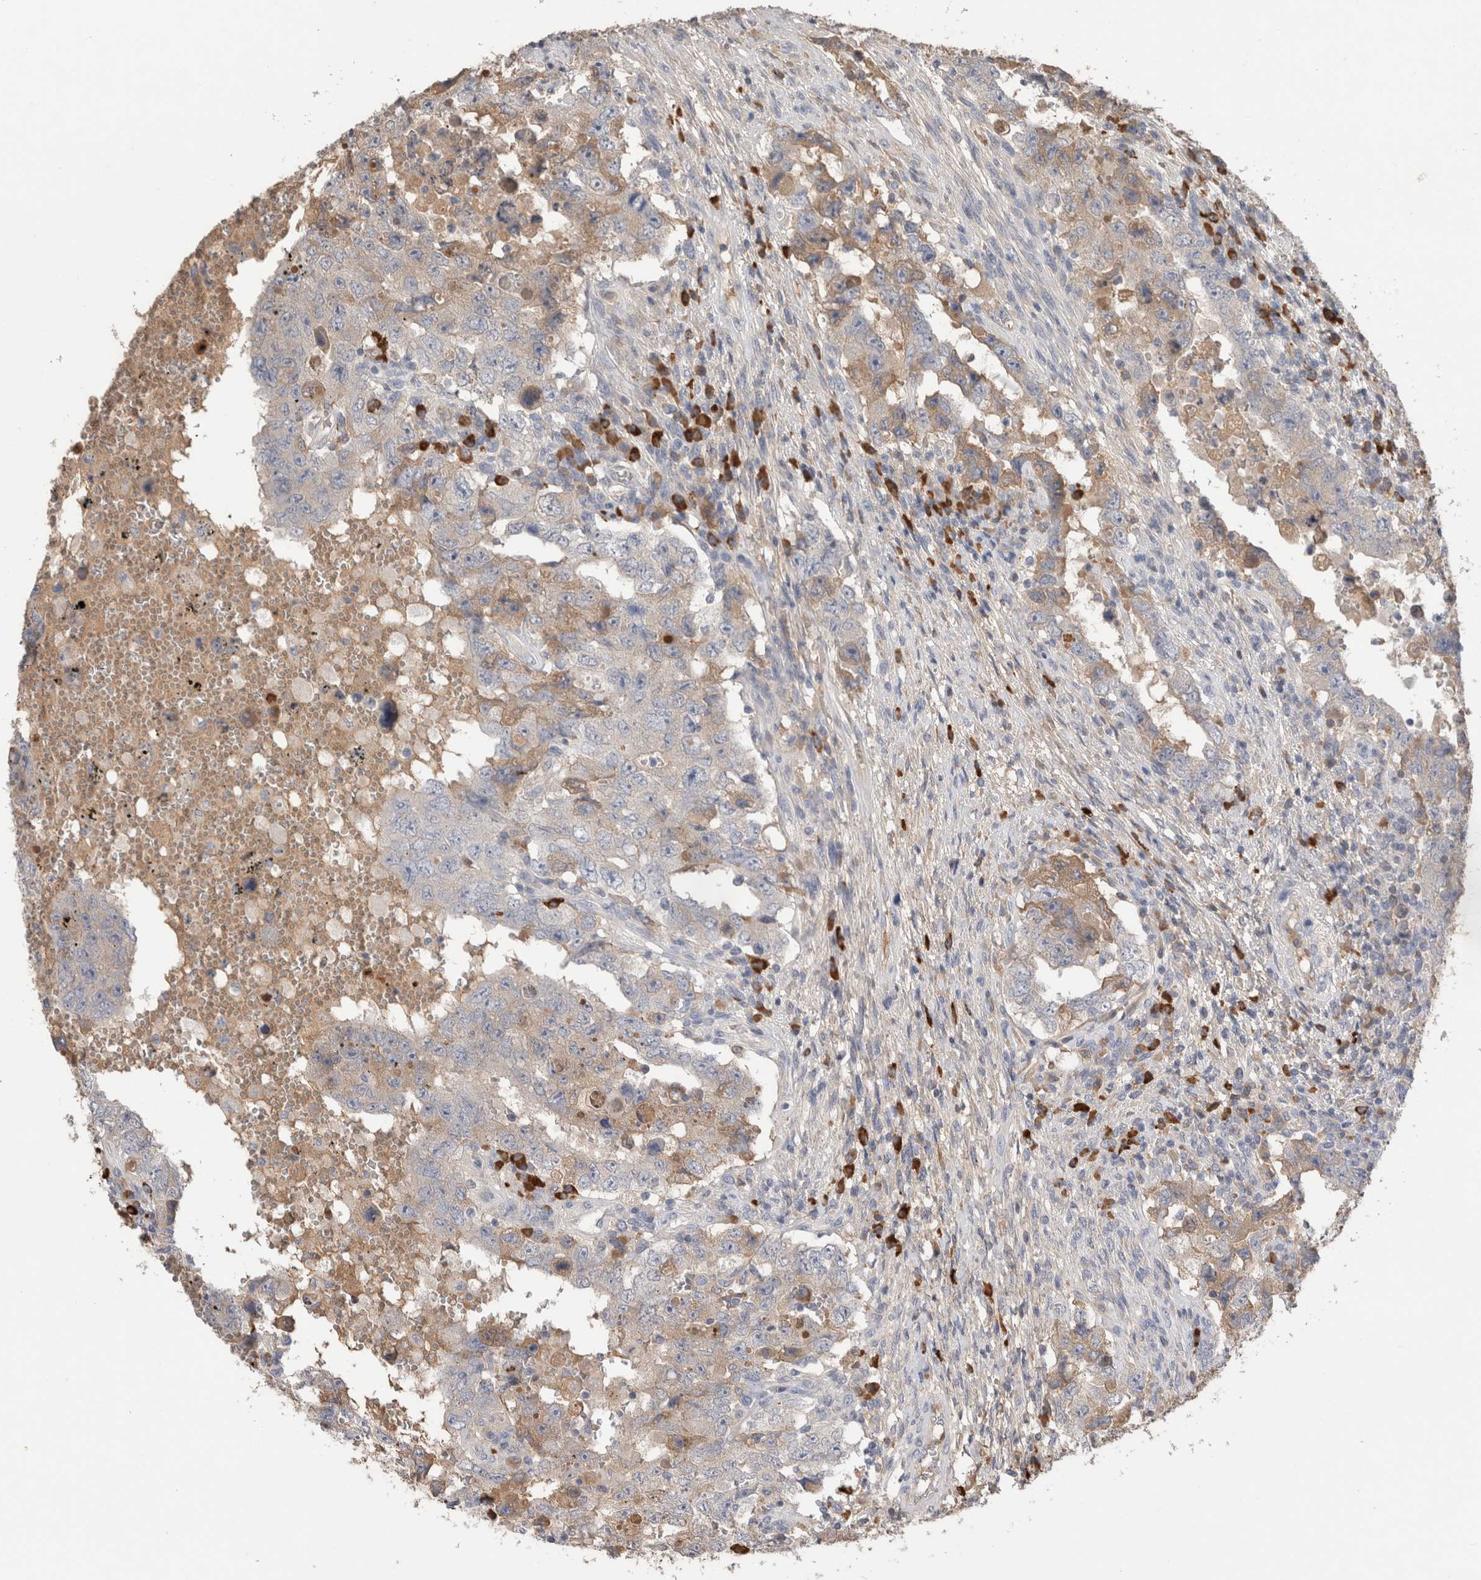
{"staining": {"intensity": "weak", "quantity": "<25%", "location": "cytoplasmic/membranous"}, "tissue": "testis cancer", "cell_type": "Tumor cells", "image_type": "cancer", "snomed": [{"axis": "morphology", "description": "Carcinoma, Embryonal, NOS"}, {"axis": "topography", "description": "Testis"}], "caption": "A high-resolution photomicrograph shows IHC staining of testis cancer (embryonal carcinoma), which displays no significant staining in tumor cells.", "gene": "PPP3CC", "patient": {"sex": "male", "age": 26}}